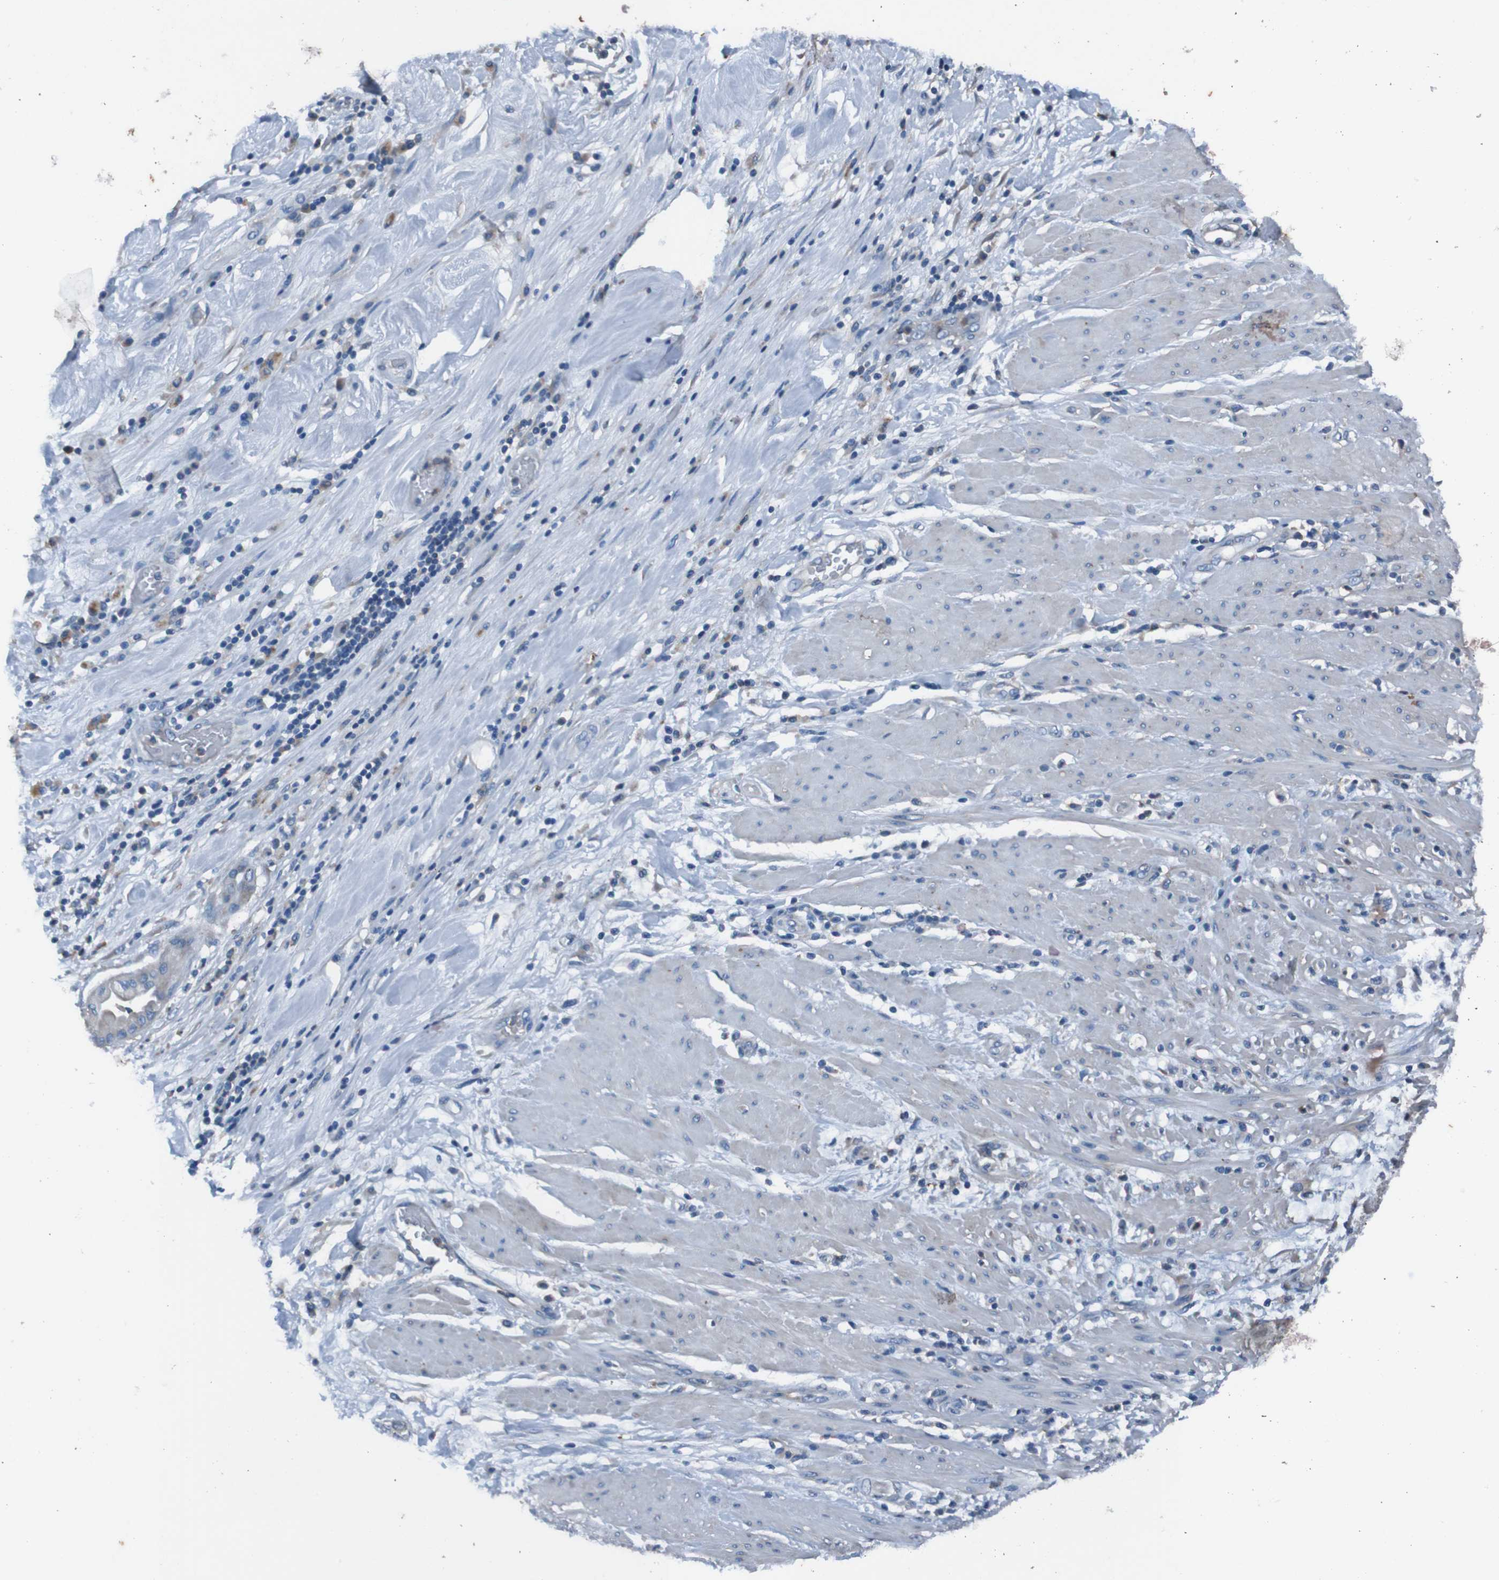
{"staining": {"intensity": "negative", "quantity": "none", "location": "none"}, "tissue": "pancreatic cancer", "cell_type": "Tumor cells", "image_type": "cancer", "snomed": [{"axis": "morphology", "description": "Adenocarcinoma, NOS"}, {"axis": "morphology", "description": "Adenocarcinoma, metastatic, NOS"}, {"axis": "topography", "description": "Lymph node"}, {"axis": "topography", "description": "Pancreas"}, {"axis": "topography", "description": "Duodenum"}], "caption": "There is no significant expression in tumor cells of pancreatic adenocarcinoma.", "gene": "RAB5B", "patient": {"sex": "female", "age": 64}}